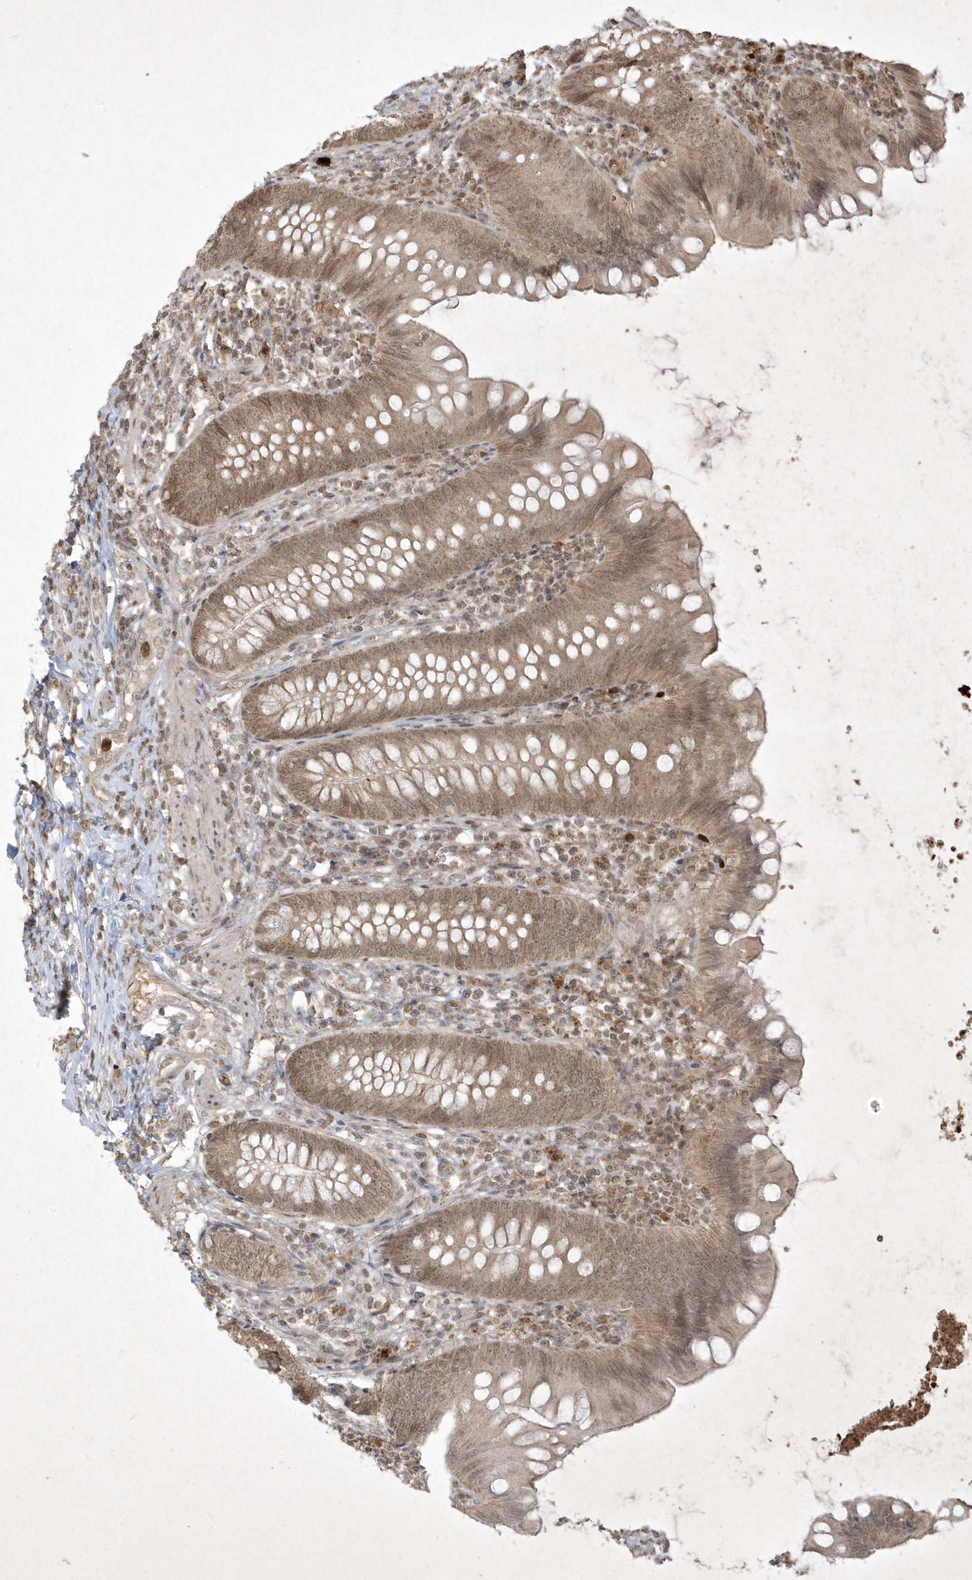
{"staining": {"intensity": "moderate", "quantity": ">75%", "location": "cytoplasmic/membranous"}, "tissue": "appendix", "cell_type": "Glandular cells", "image_type": "normal", "snomed": [{"axis": "morphology", "description": "Normal tissue, NOS"}, {"axis": "topography", "description": "Appendix"}], "caption": "This micrograph reveals IHC staining of benign human appendix, with medium moderate cytoplasmic/membranous positivity in about >75% of glandular cells.", "gene": "ZNF213", "patient": {"sex": "female", "age": 62}}